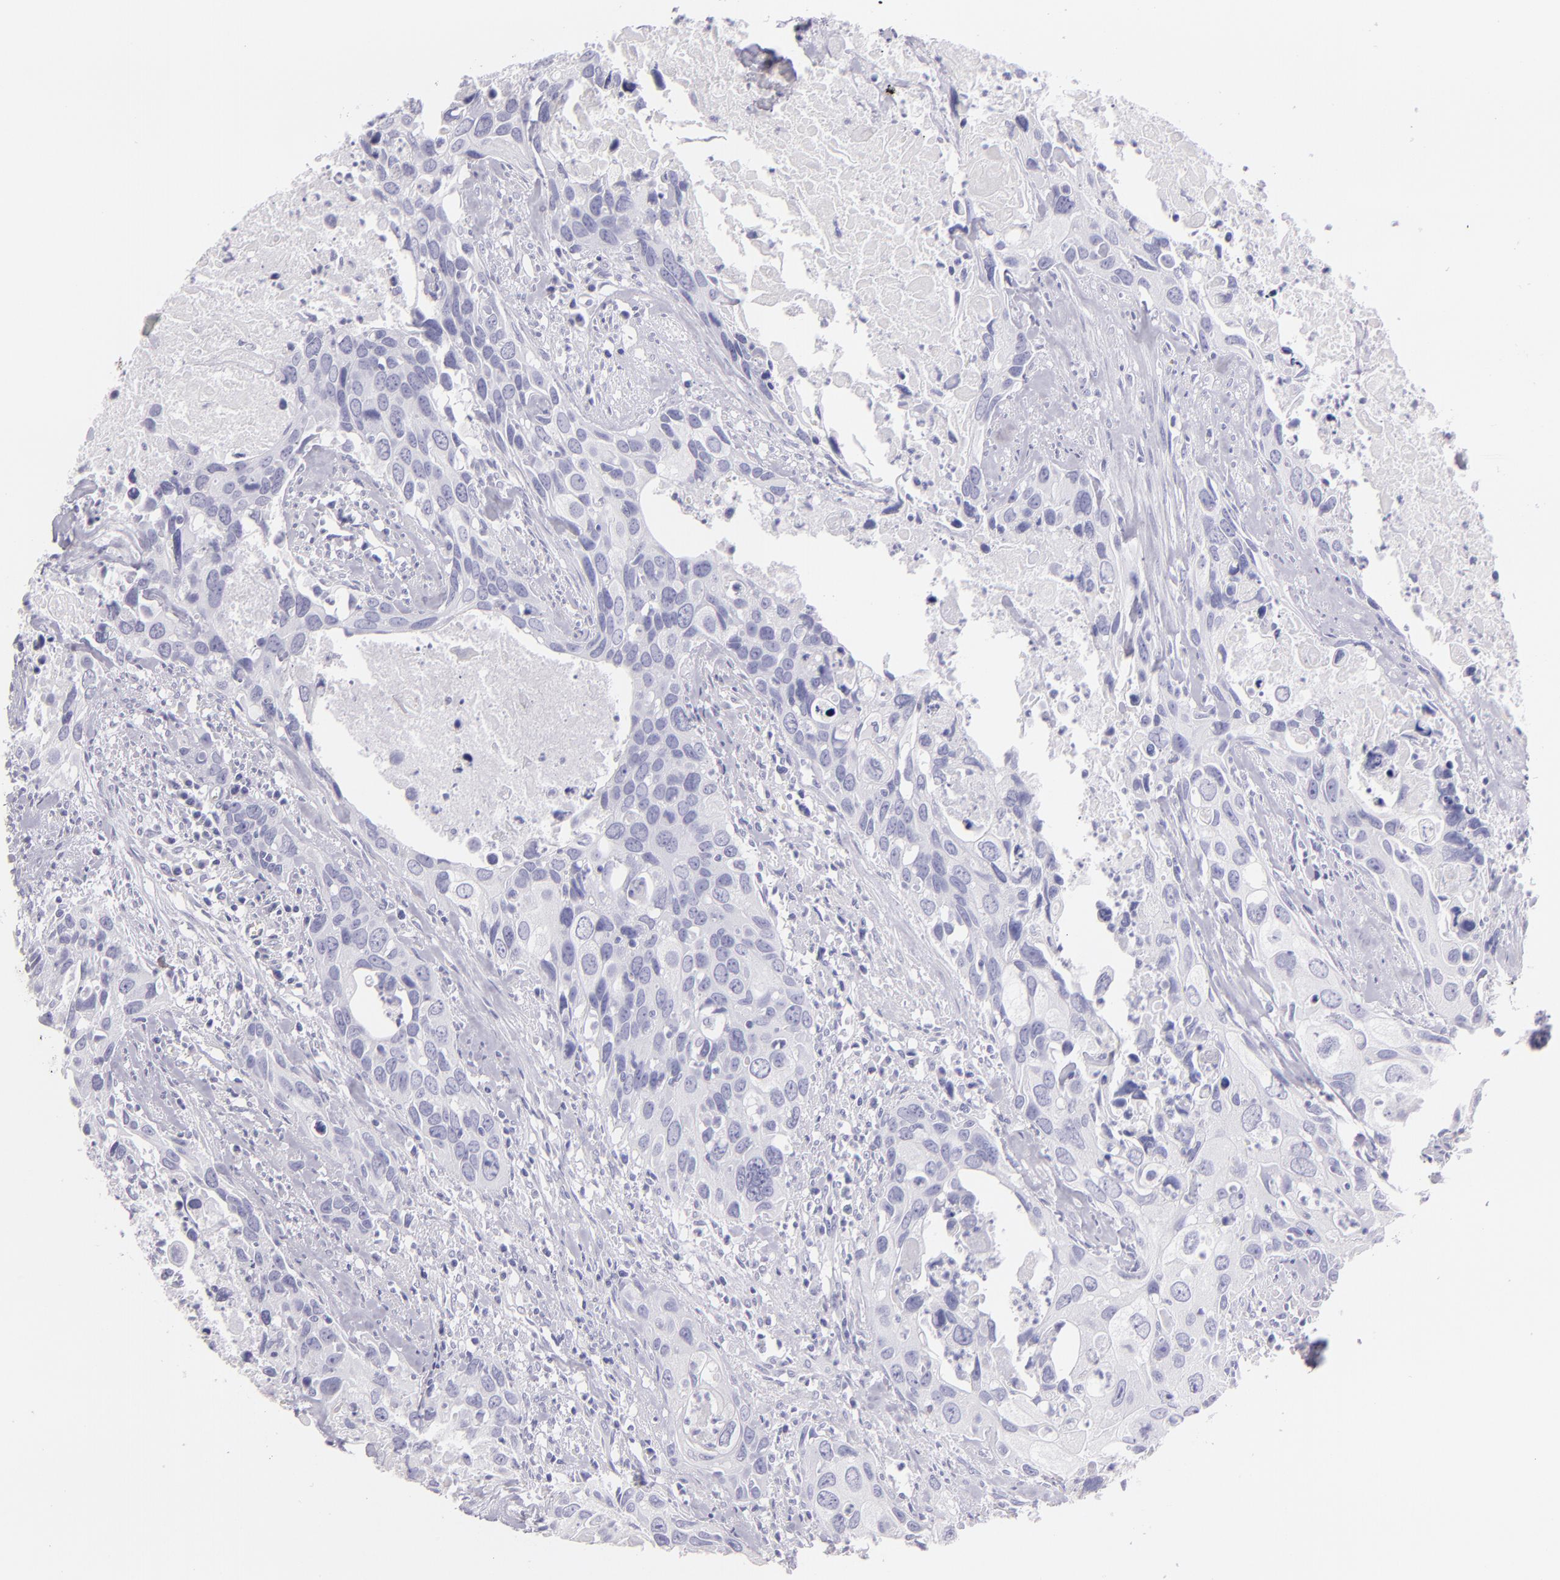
{"staining": {"intensity": "negative", "quantity": "none", "location": "none"}, "tissue": "urothelial cancer", "cell_type": "Tumor cells", "image_type": "cancer", "snomed": [{"axis": "morphology", "description": "Urothelial carcinoma, High grade"}, {"axis": "topography", "description": "Urinary bladder"}], "caption": "This is an immunohistochemistry micrograph of urothelial carcinoma (high-grade). There is no expression in tumor cells.", "gene": "MUC5AC", "patient": {"sex": "male", "age": 71}}